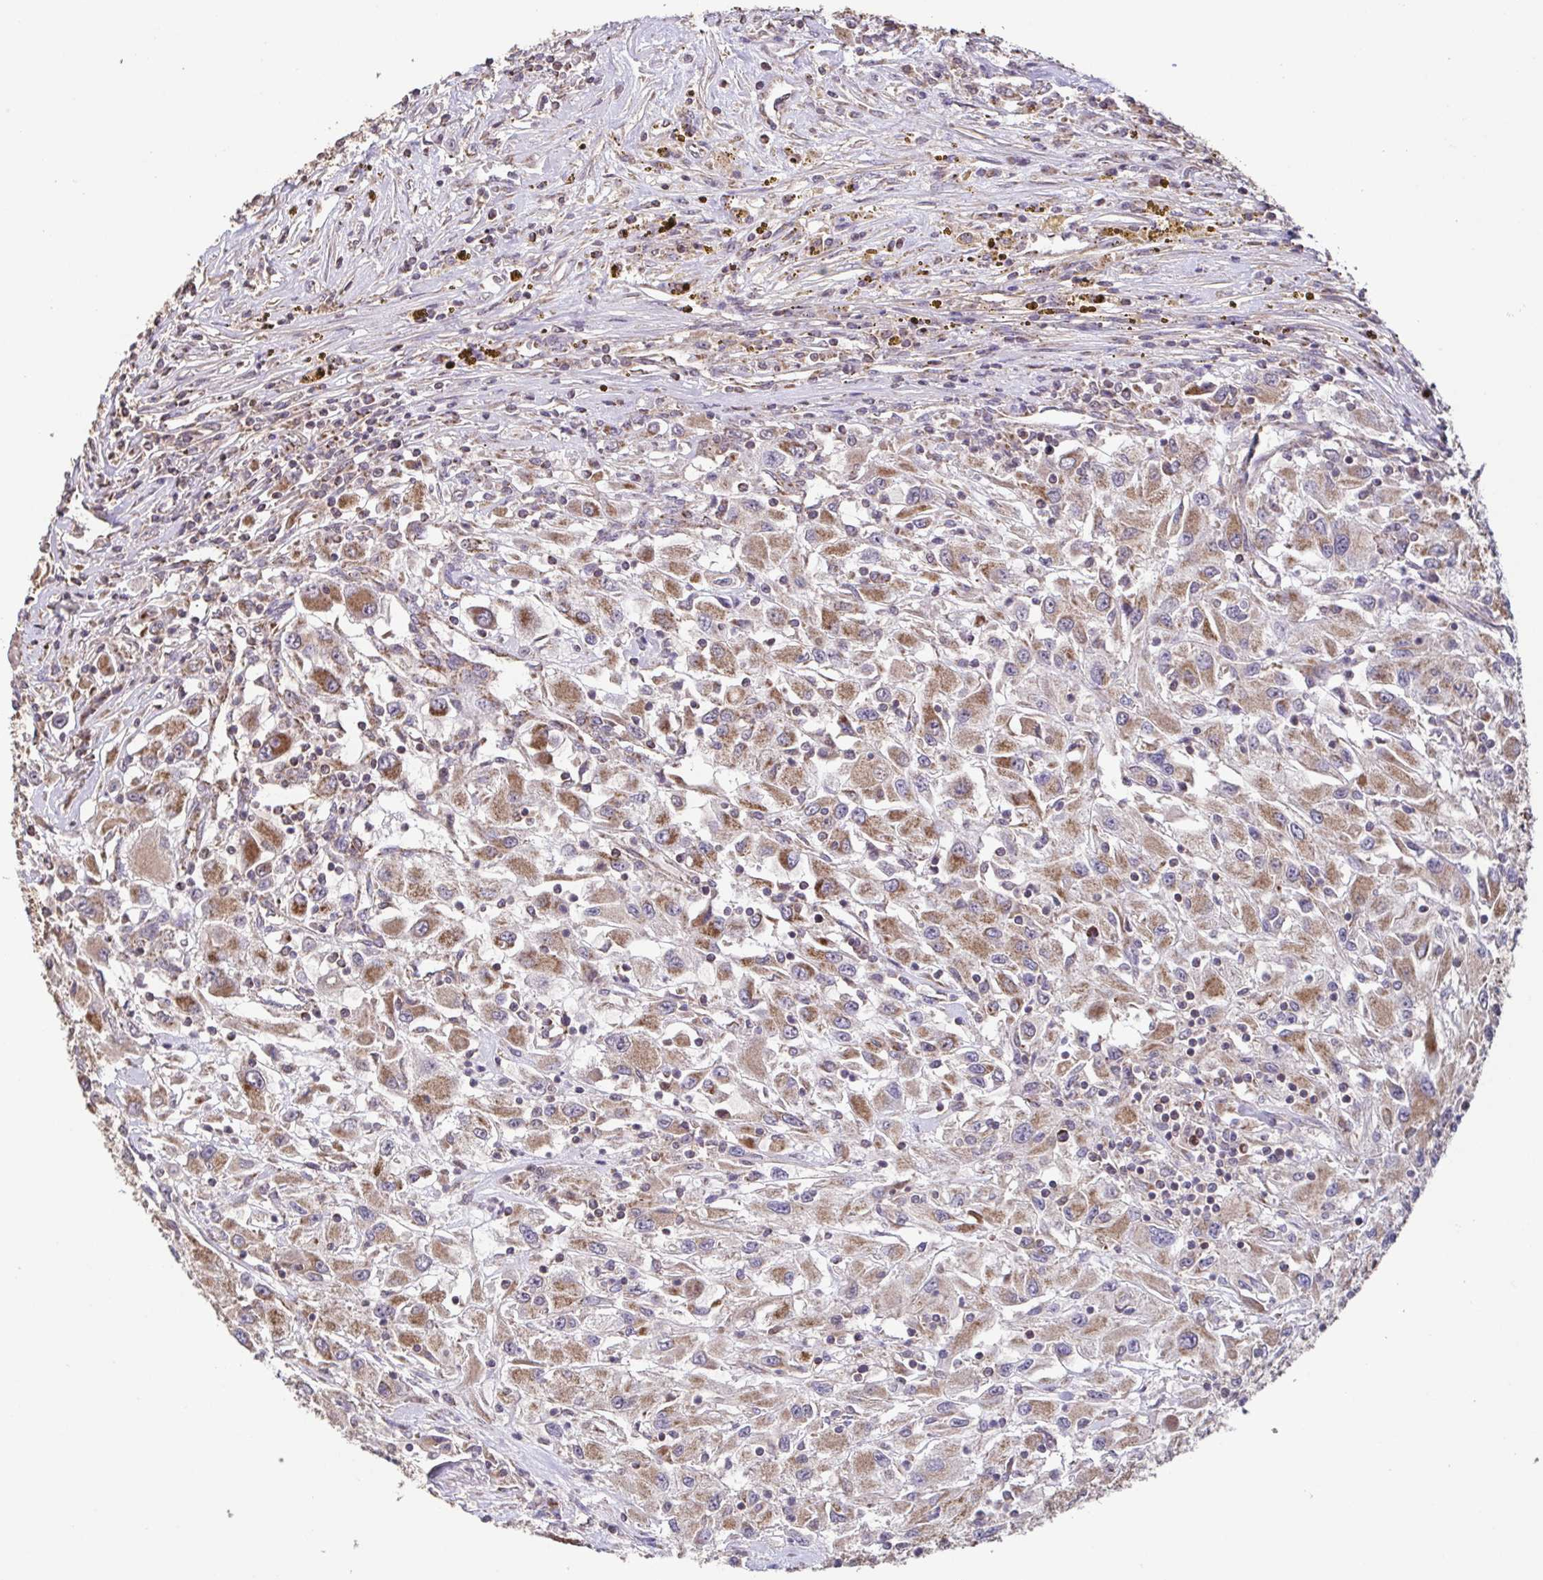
{"staining": {"intensity": "moderate", "quantity": ">75%", "location": "cytoplasmic/membranous"}, "tissue": "renal cancer", "cell_type": "Tumor cells", "image_type": "cancer", "snomed": [{"axis": "morphology", "description": "Adenocarcinoma, NOS"}, {"axis": "topography", "description": "Kidney"}], "caption": "Adenocarcinoma (renal) tissue exhibits moderate cytoplasmic/membranous staining in approximately >75% of tumor cells, visualized by immunohistochemistry.", "gene": "DIP2B", "patient": {"sex": "female", "age": 67}}